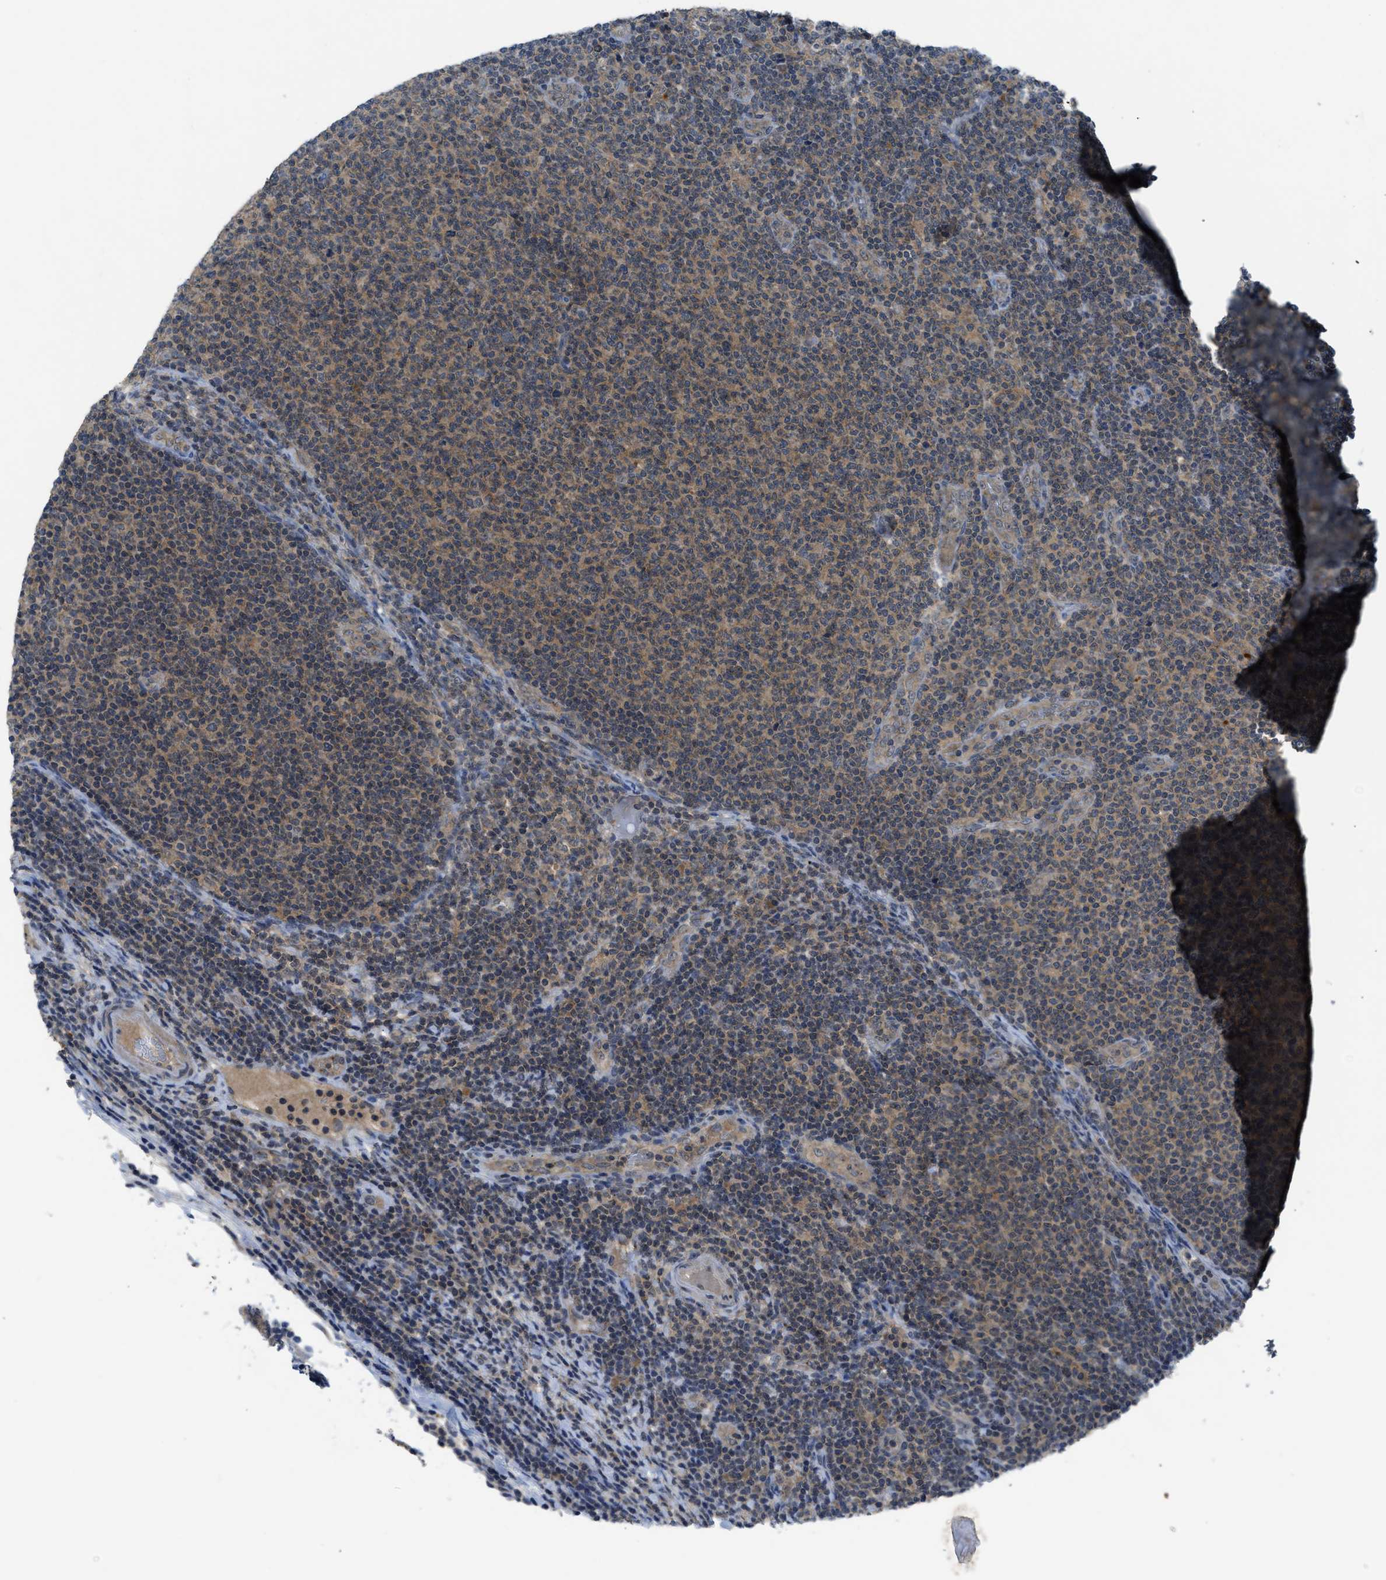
{"staining": {"intensity": "weak", "quantity": ">75%", "location": "cytoplasmic/membranous"}, "tissue": "lymphoma", "cell_type": "Tumor cells", "image_type": "cancer", "snomed": [{"axis": "morphology", "description": "Malignant lymphoma, non-Hodgkin's type, Low grade"}, {"axis": "topography", "description": "Lymph node"}], "caption": "The photomicrograph exhibits staining of lymphoma, revealing weak cytoplasmic/membranous protein staining (brown color) within tumor cells.", "gene": "PDE7A", "patient": {"sex": "male", "age": 66}}